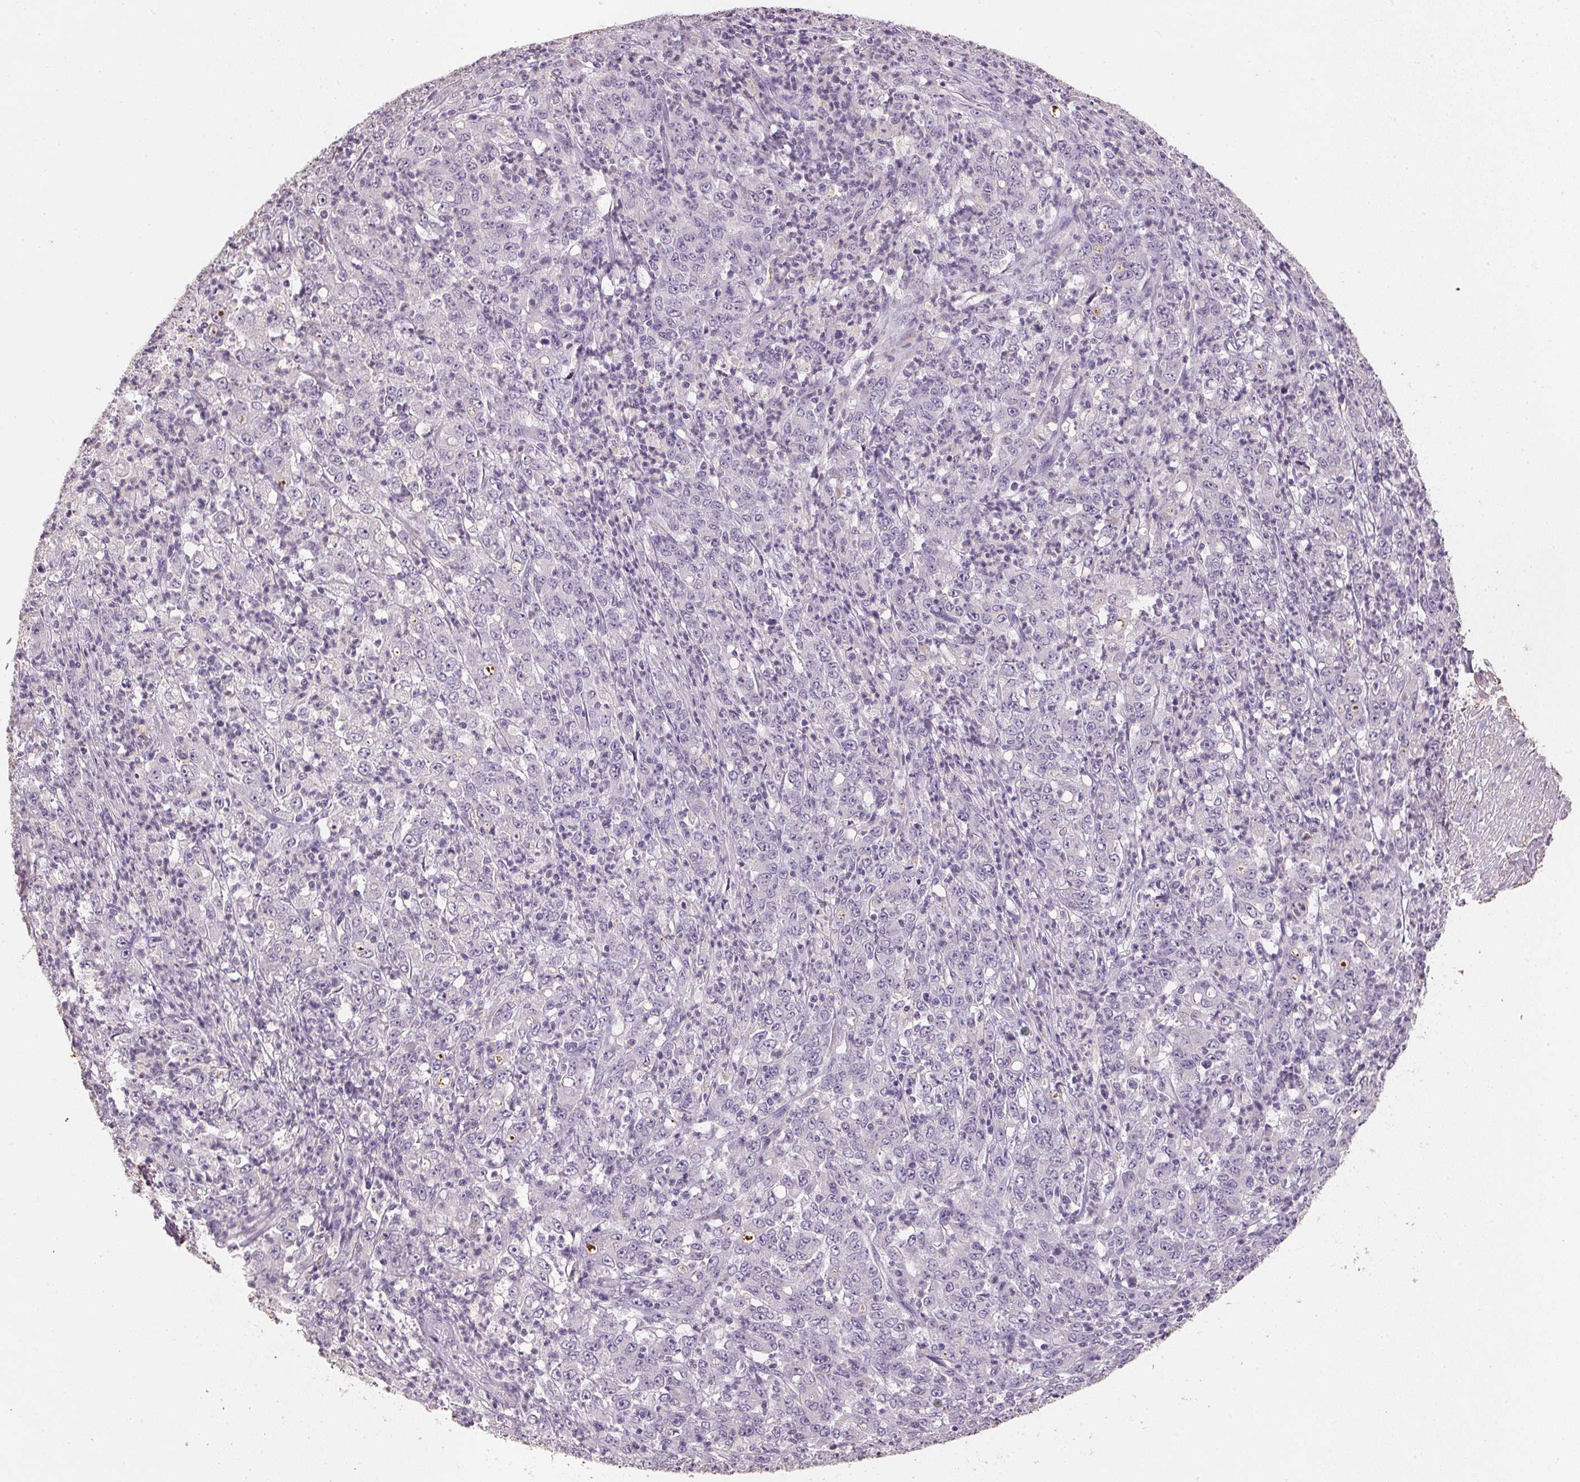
{"staining": {"intensity": "negative", "quantity": "none", "location": "none"}, "tissue": "stomach cancer", "cell_type": "Tumor cells", "image_type": "cancer", "snomed": [{"axis": "morphology", "description": "Adenocarcinoma, NOS"}, {"axis": "topography", "description": "Stomach, lower"}], "caption": "Tumor cells are negative for brown protein staining in stomach cancer (adenocarcinoma). The staining was performed using DAB to visualize the protein expression in brown, while the nuclei were stained in blue with hematoxylin (Magnification: 20x).", "gene": "CXCL5", "patient": {"sex": "female", "age": 71}}